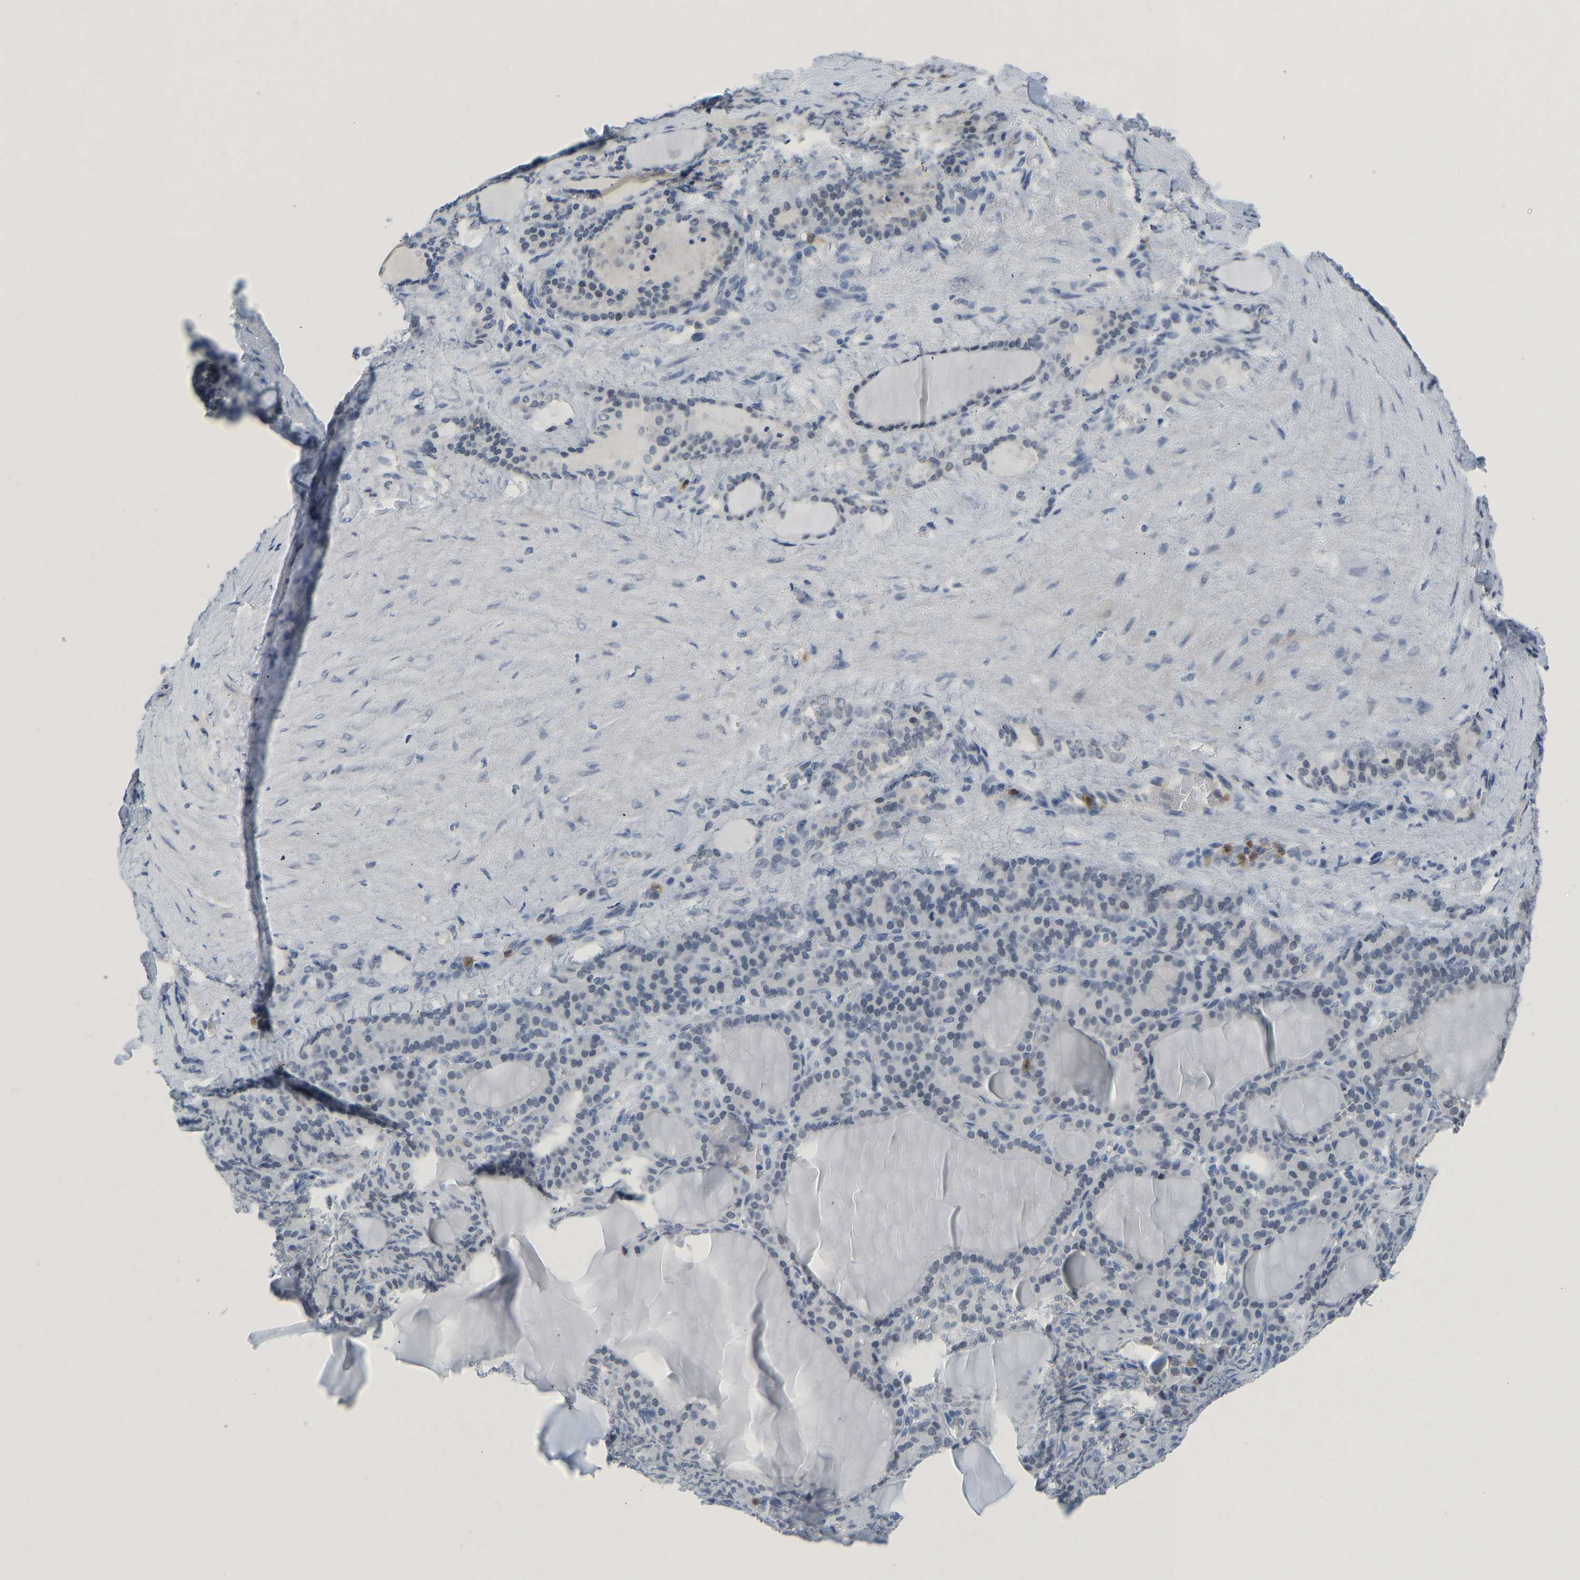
{"staining": {"intensity": "negative", "quantity": "none", "location": "none"}, "tissue": "thyroid gland", "cell_type": "Glandular cells", "image_type": "normal", "snomed": [{"axis": "morphology", "description": "Normal tissue, NOS"}, {"axis": "topography", "description": "Thyroid gland"}], "caption": "The image reveals no significant staining in glandular cells of thyroid gland. (IHC, brightfield microscopy, high magnification).", "gene": "TXNDC2", "patient": {"sex": "female", "age": 28}}